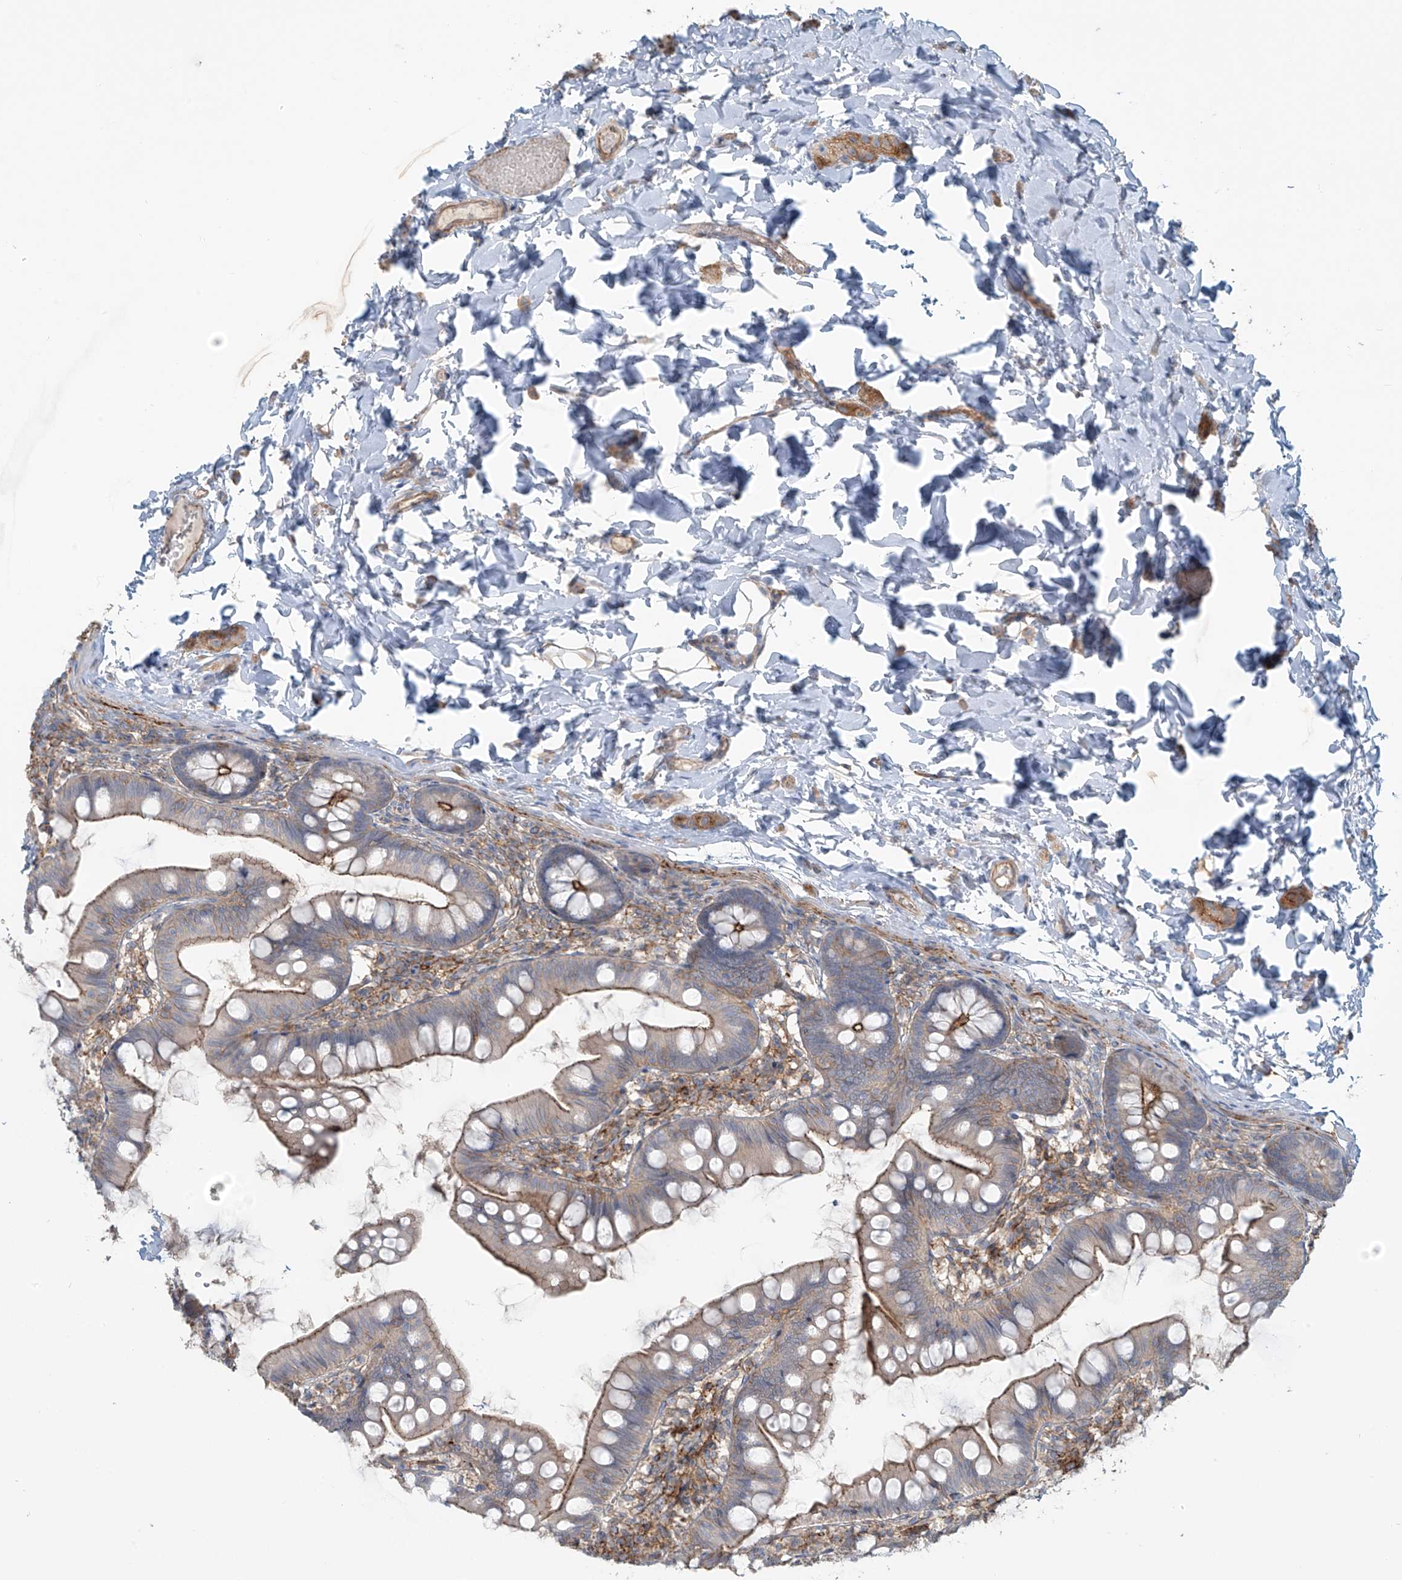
{"staining": {"intensity": "moderate", "quantity": ">75%", "location": "cytoplasmic/membranous"}, "tissue": "small intestine", "cell_type": "Glandular cells", "image_type": "normal", "snomed": [{"axis": "morphology", "description": "Normal tissue, NOS"}, {"axis": "topography", "description": "Small intestine"}], "caption": "An image of human small intestine stained for a protein exhibits moderate cytoplasmic/membranous brown staining in glandular cells. (brown staining indicates protein expression, while blue staining denotes nuclei).", "gene": "SLC9A2", "patient": {"sex": "male", "age": 7}}